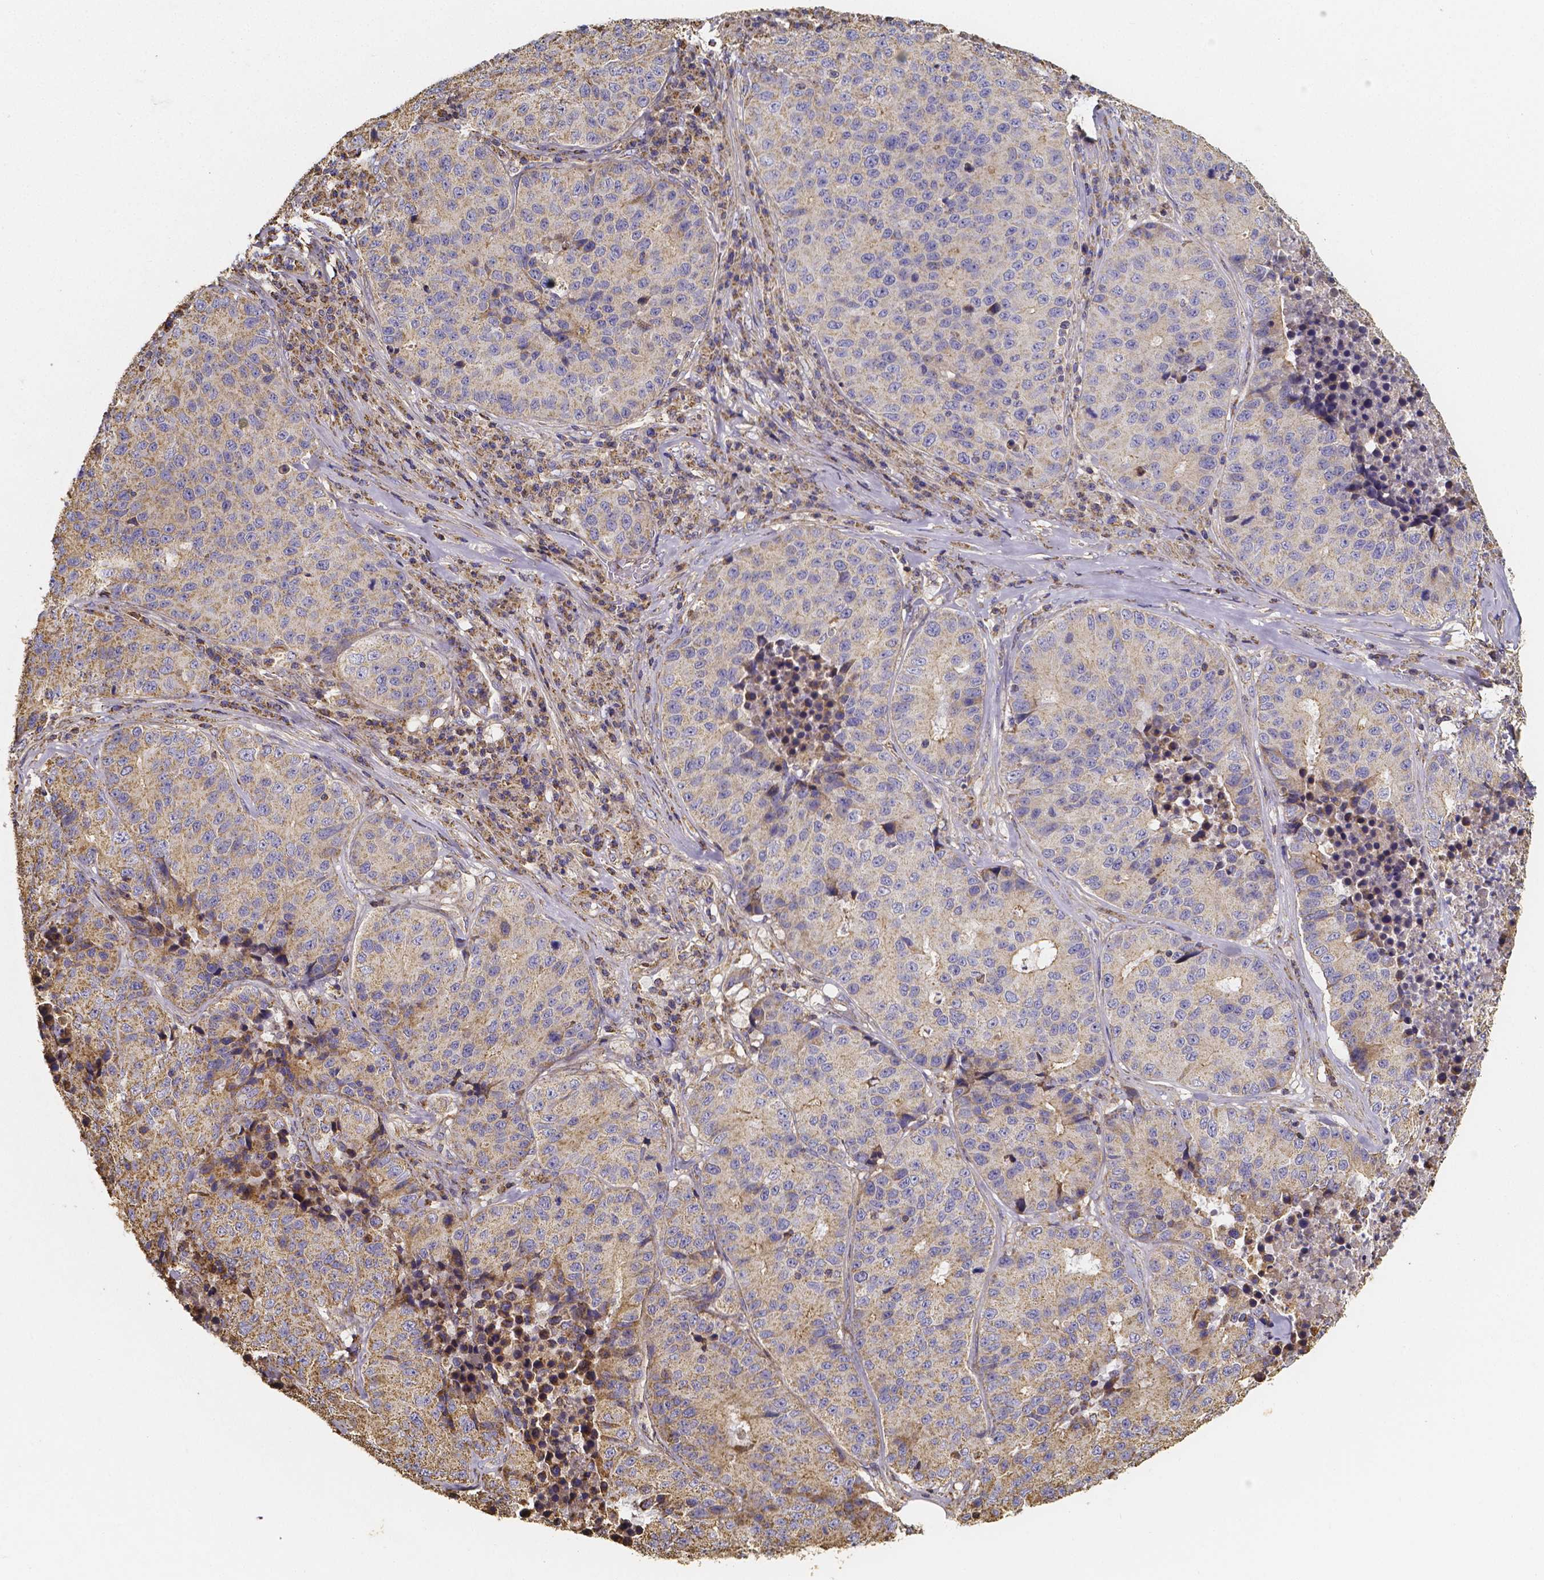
{"staining": {"intensity": "weak", "quantity": ">75%", "location": "cytoplasmic/membranous"}, "tissue": "stomach cancer", "cell_type": "Tumor cells", "image_type": "cancer", "snomed": [{"axis": "morphology", "description": "Adenocarcinoma, NOS"}, {"axis": "topography", "description": "Stomach"}], "caption": "A photomicrograph of stomach cancer stained for a protein reveals weak cytoplasmic/membranous brown staining in tumor cells. The staining is performed using DAB brown chromogen to label protein expression. The nuclei are counter-stained blue using hematoxylin.", "gene": "SLC35D2", "patient": {"sex": "male", "age": 71}}